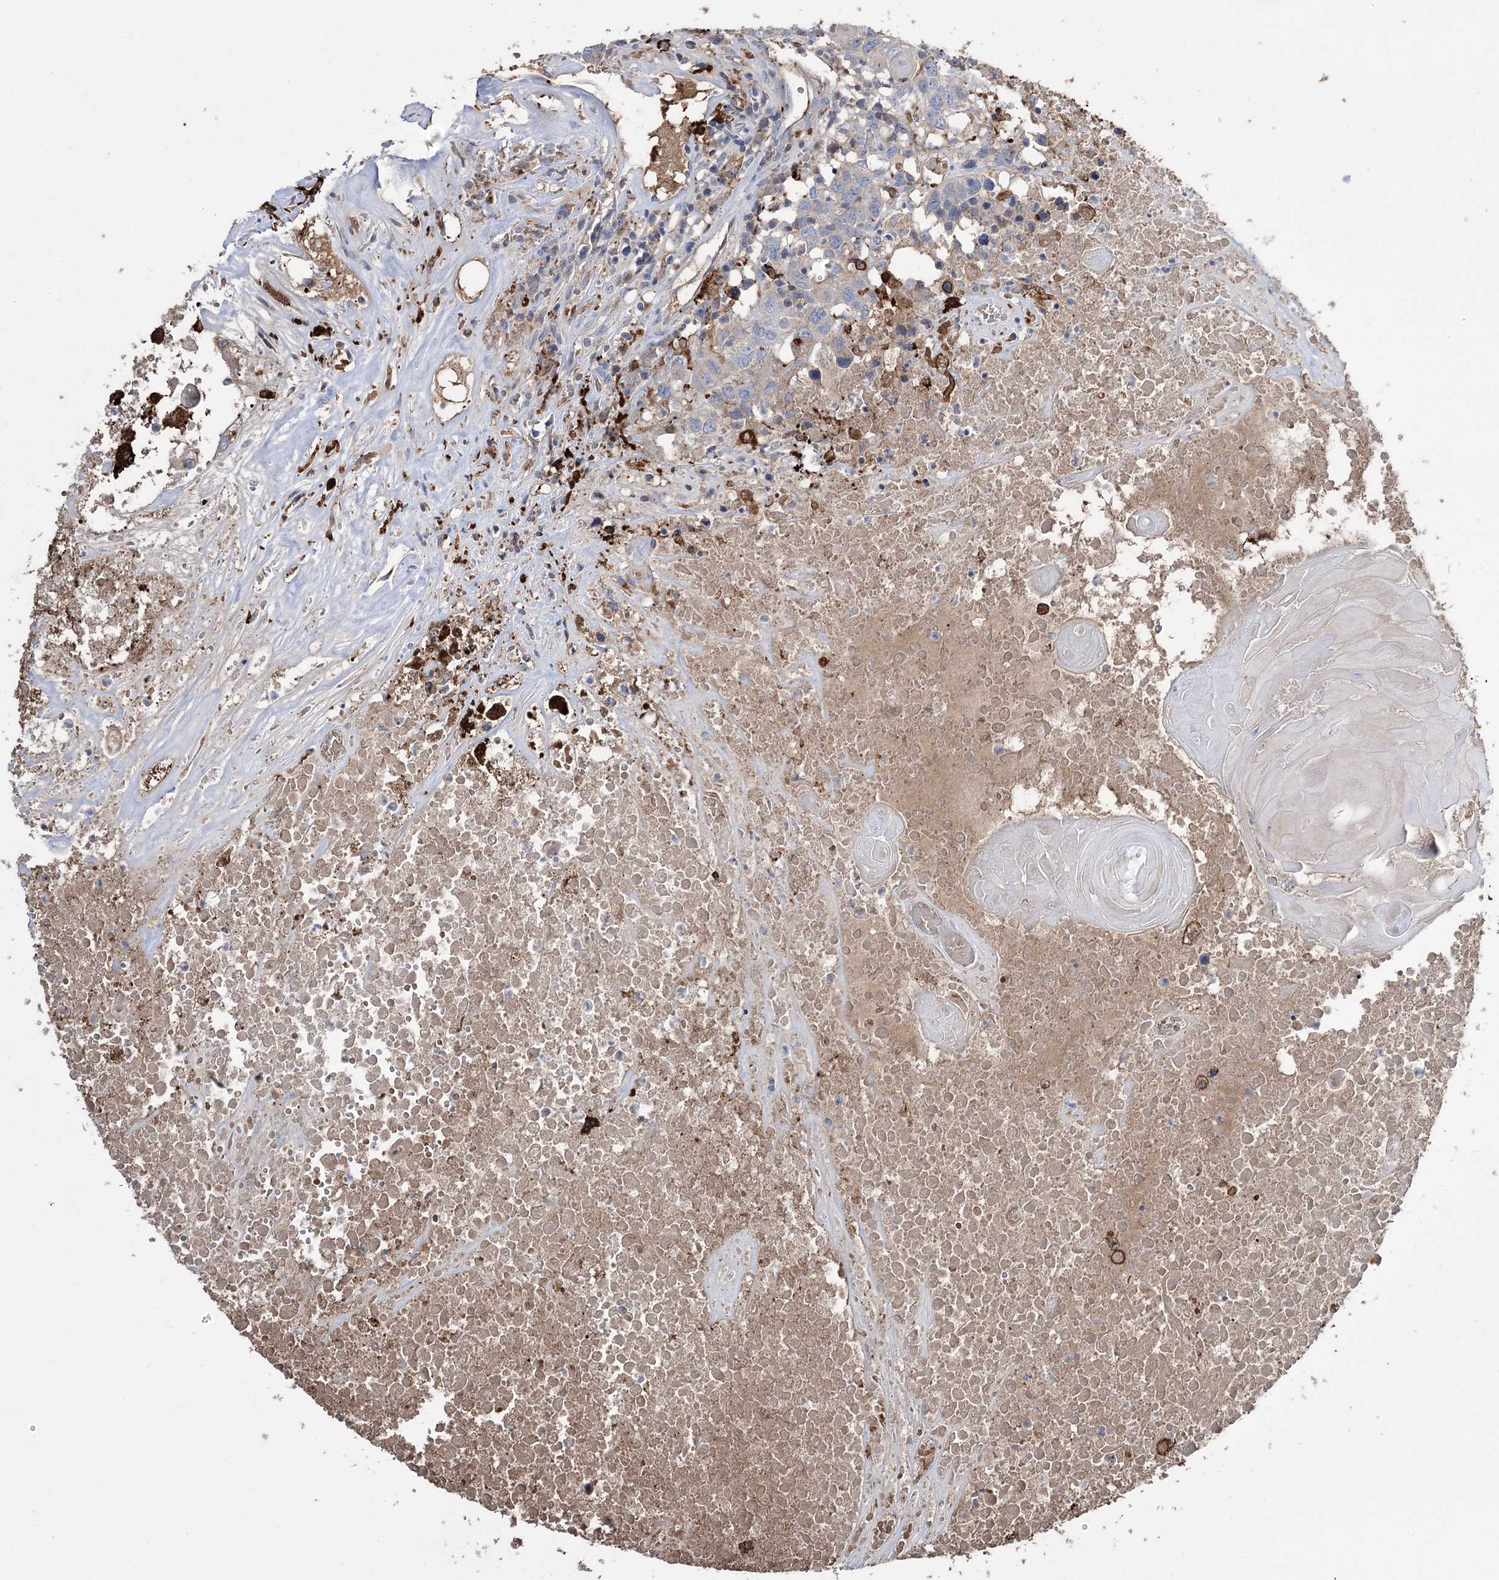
{"staining": {"intensity": "negative", "quantity": "none", "location": "none"}, "tissue": "head and neck cancer", "cell_type": "Tumor cells", "image_type": "cancer", "snomed": [{"axis": "morphology", "description": "Squamous cell carcinoma, NOS"}, {"axis": "topography", "description": "Head-Neck"}], "caption": "This image is of squamous cell carcinoma (head and neck) stained with IHC to label a protein in brown with the nuclei are counter-stained blue. There is no positivity in tumor cells.", "gene": "ZNF622", "patient": {"sex": "male", "age": 66}}